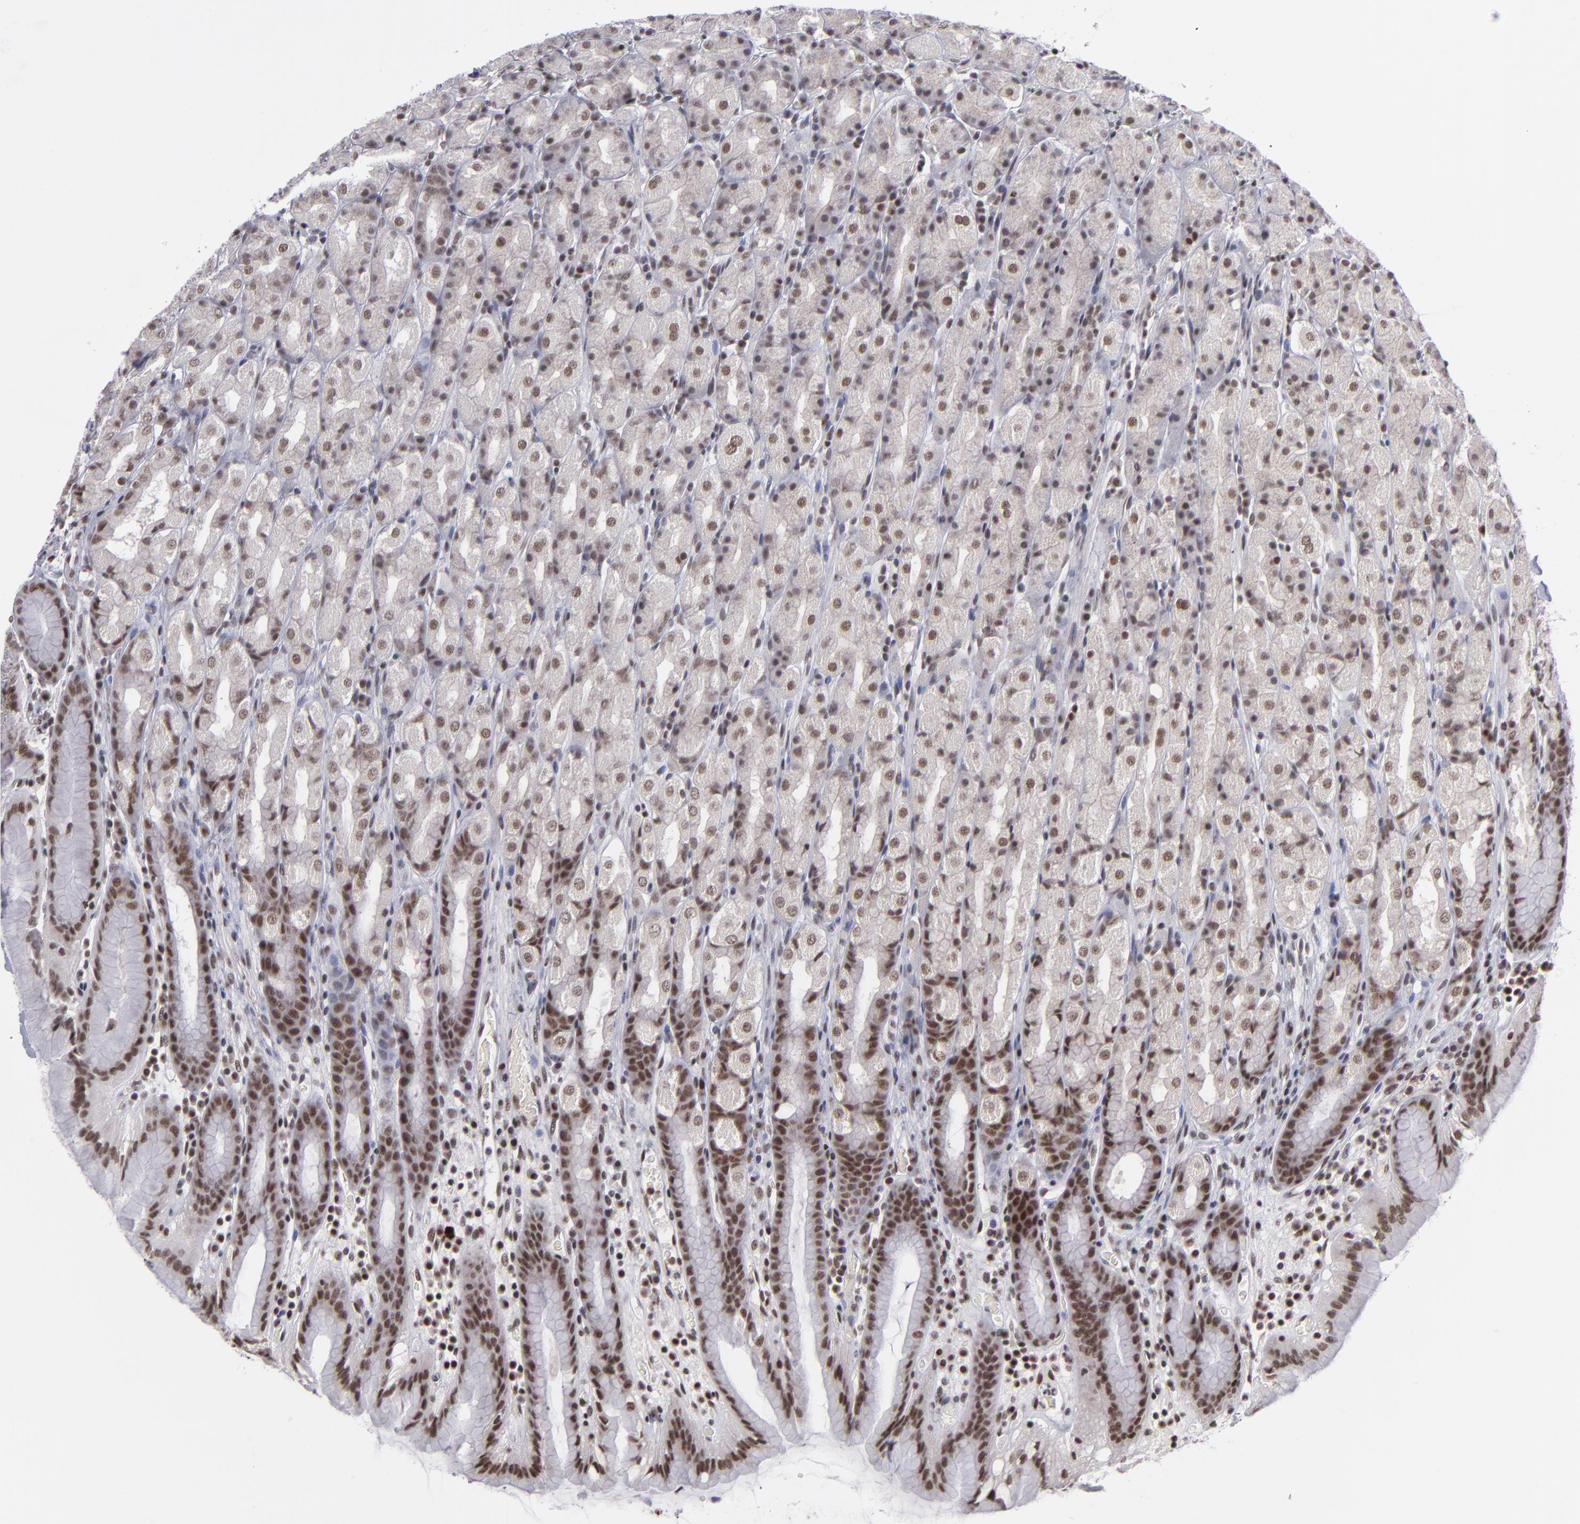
{"staining": {"intensity": "moderate", "quantity": ">75%", "location": "nuclear"}, "tissue": "stomach", "cell_type": "Glandular cells", "image_type": "normal", "snomed": [{"axis": "morphology", "description": "Normal tissue, NOS"}, {"axis": "topography", "description": "Stomach, upper"}], "caption": "Immunohistochemistry micrograph of normal human stomach stained for a protein (brown), which displays medium levels of moderate nuclear staining in about >75% of glandular cells.", "gene": "MLLT3", "patient": {"sex": "male", "age": 68}}